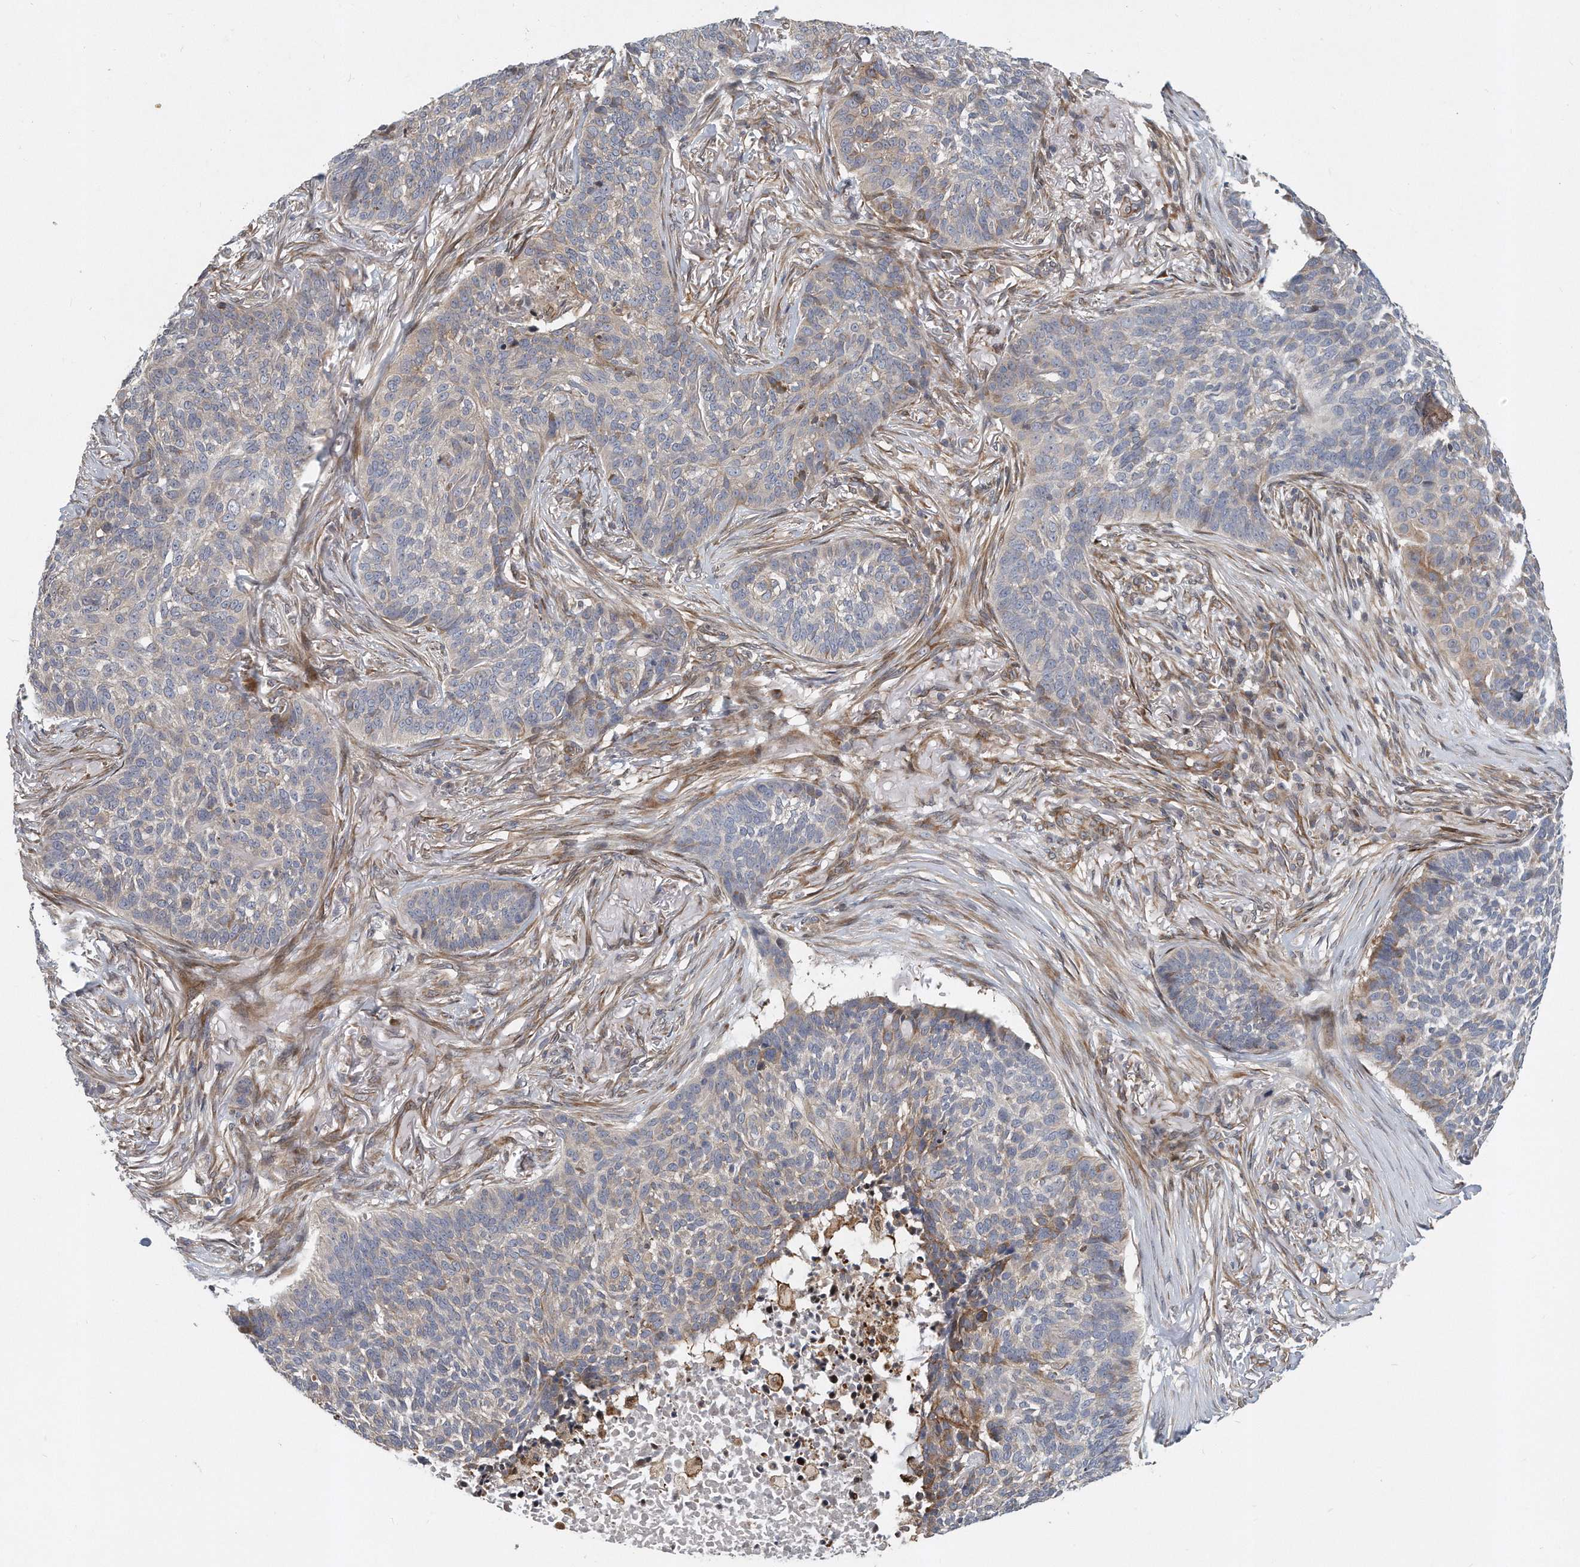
{"staining": {"intensity": "moderate", "quantity": "<25%", "location": "cytoplasmic/membranous"}, "tissue": "skin cancer", "cell_type": "Tumor cells", "image_type": "cancer", "snomed": [{"axis": "morphology", "description": "Basal cell carcinoma"}, {"axis": "topography", "description": "Skin"}], "caption": "Brown immunohistochemical staining in skin basal cell carcinoma demonstrates moderate cytoplasmic/membranous expression in about <25% of tumor cells. The staining is performed using DAB (3,3'-diaminobenzidine) brown chromogen to label protein expression. The nuclei are counter-stained blue using hematoxylin.", "gene": "PCDH8", "patient": {"sex": "male", "age": 85}}